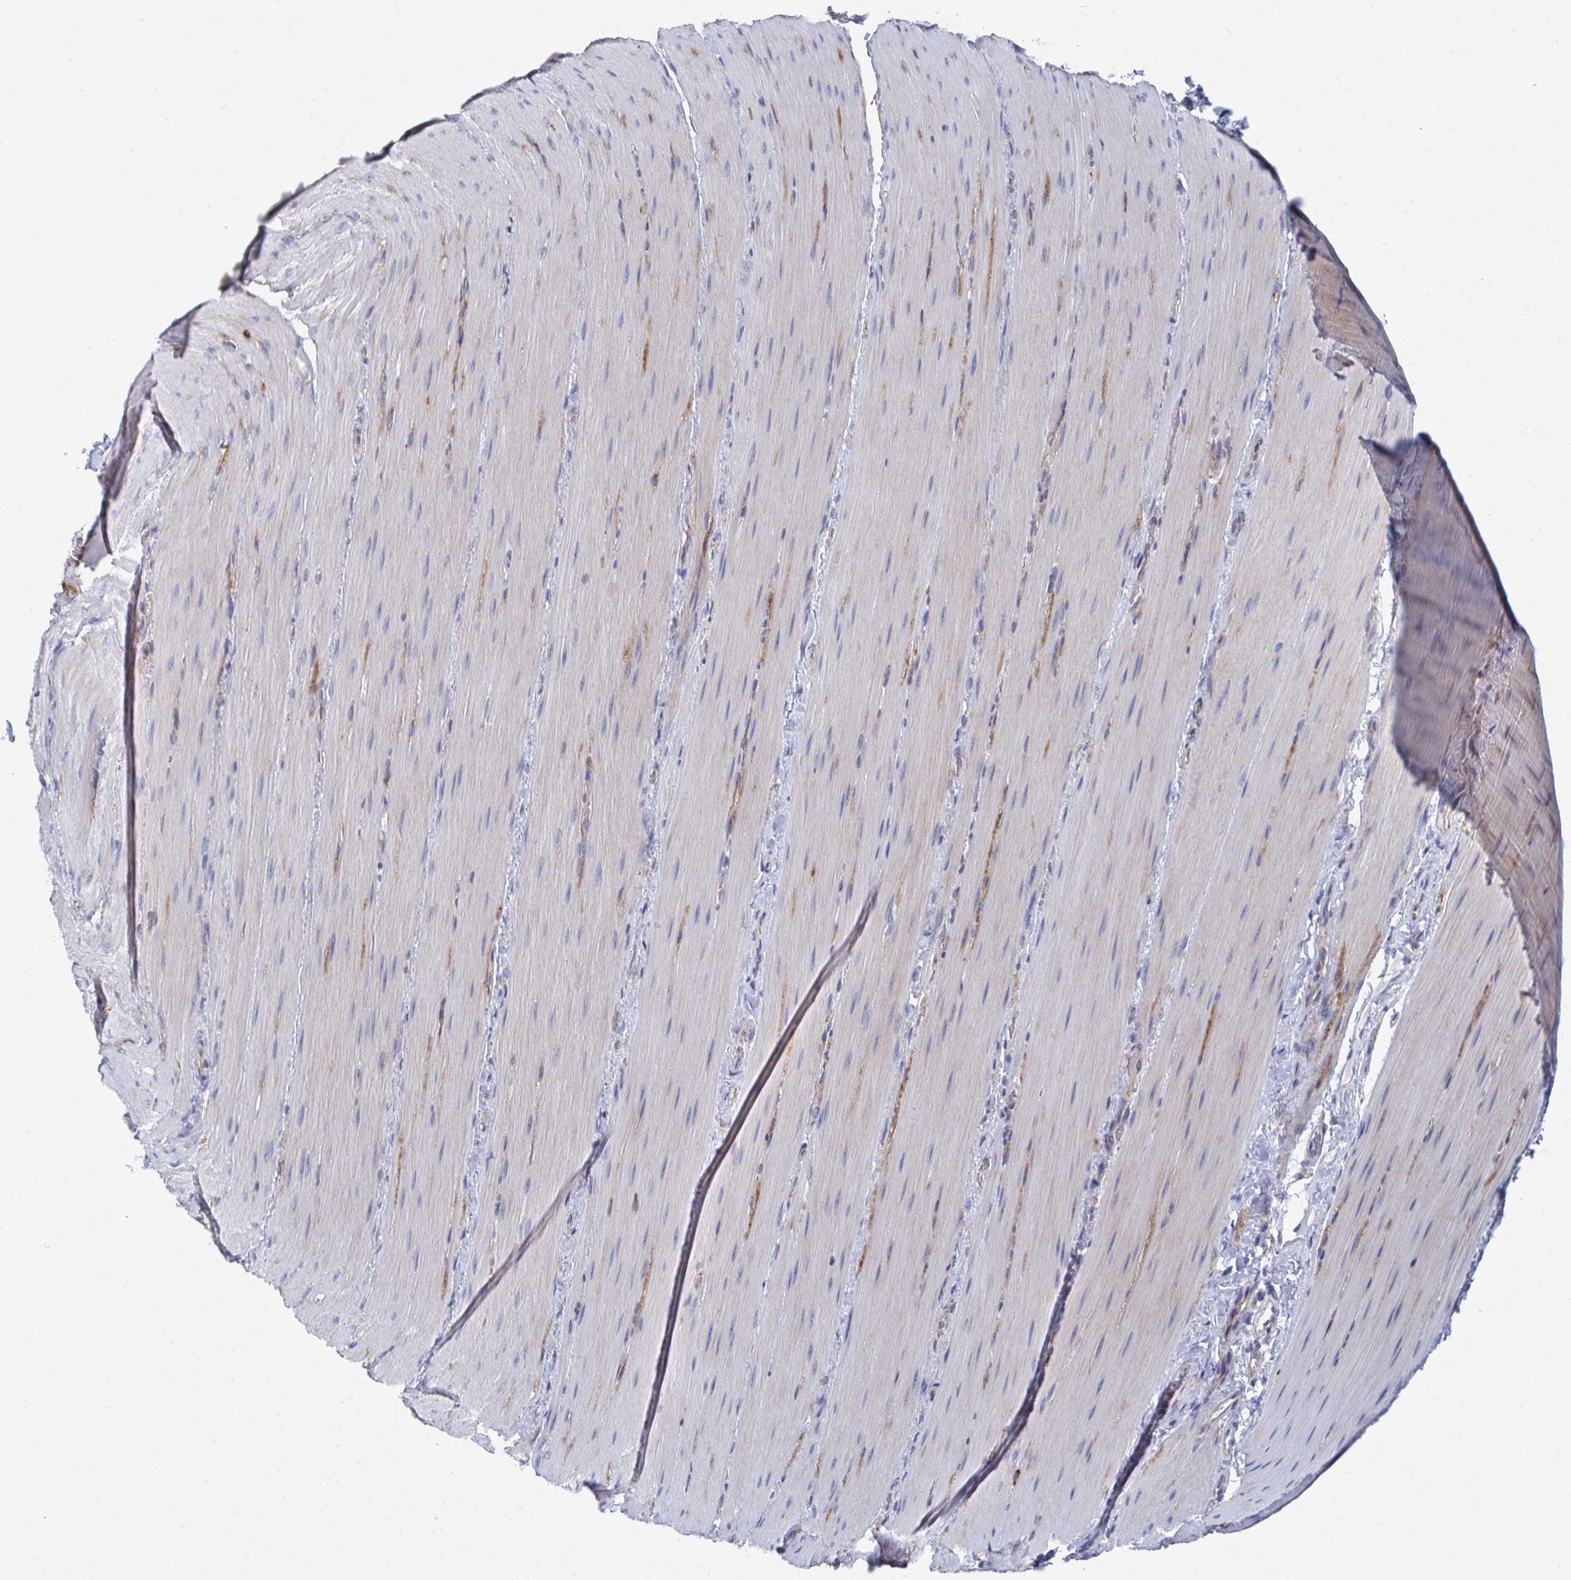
{"staining": {"intensity": "negative", "quantity": "none", "location": "none"}, "tissue": "smooth muscle", "cell_type": "Smooth muscle cells", "image_type": "normal", "snomed": [{"axis": "morphology", "description": "Normal tissue, NOS"}, {"axis": "topography", "description": "Smooth muscle"}, {"axis": "topography", "description": "Colon"}], "caption": "High magnification brightfield microscopy of unremarkable smooth muscle stained with DAB (brown) and counterstained with hematoxylin (blue): smooth muscle cells show no significant positivity.", "gene": "PLEKHG7", "patient": {"sex": "male", "age": 73}}